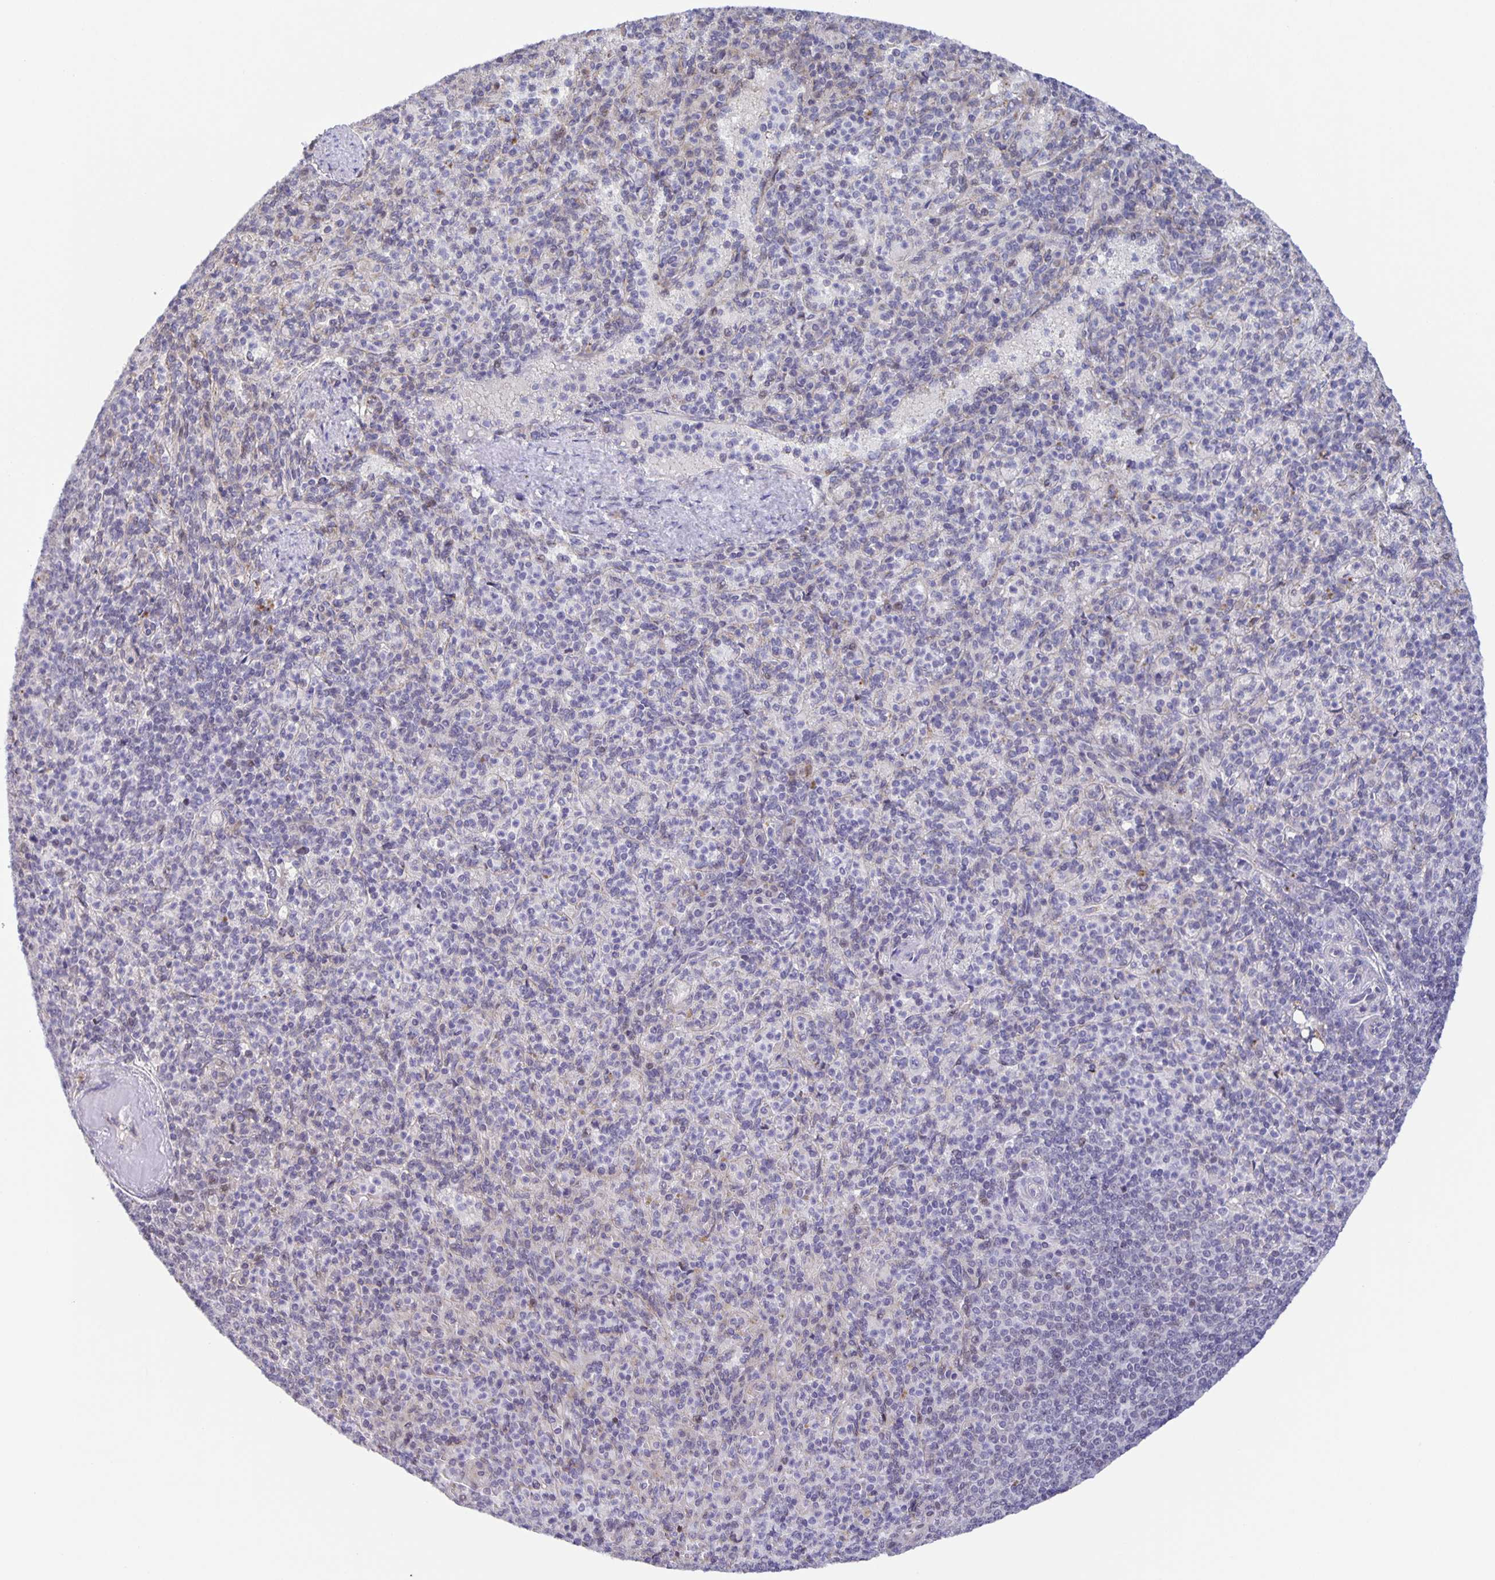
{"staining": {"intensity": "weak", "quantity": "<25%", "location": "nuclear"}, "tissue": "spleen", "cell_type": "Cells in red pulp", "image_type": "normal", "snomed": [{"axis": "morphology", "description": "Normal tissue, NOS"}, {"axis": "topography", "description": "Spleen"}], "caption": "The IHC photomicrograph has no significant expression in cells in red pulp of spleen. The staining is performed using DAB (3,3'-diaminobenzidine) brown chromogen with nuclei counter-stained in using hematoxylin.", "gene": "MAPK12", "patient": {"sex": "female", "age": 74}}